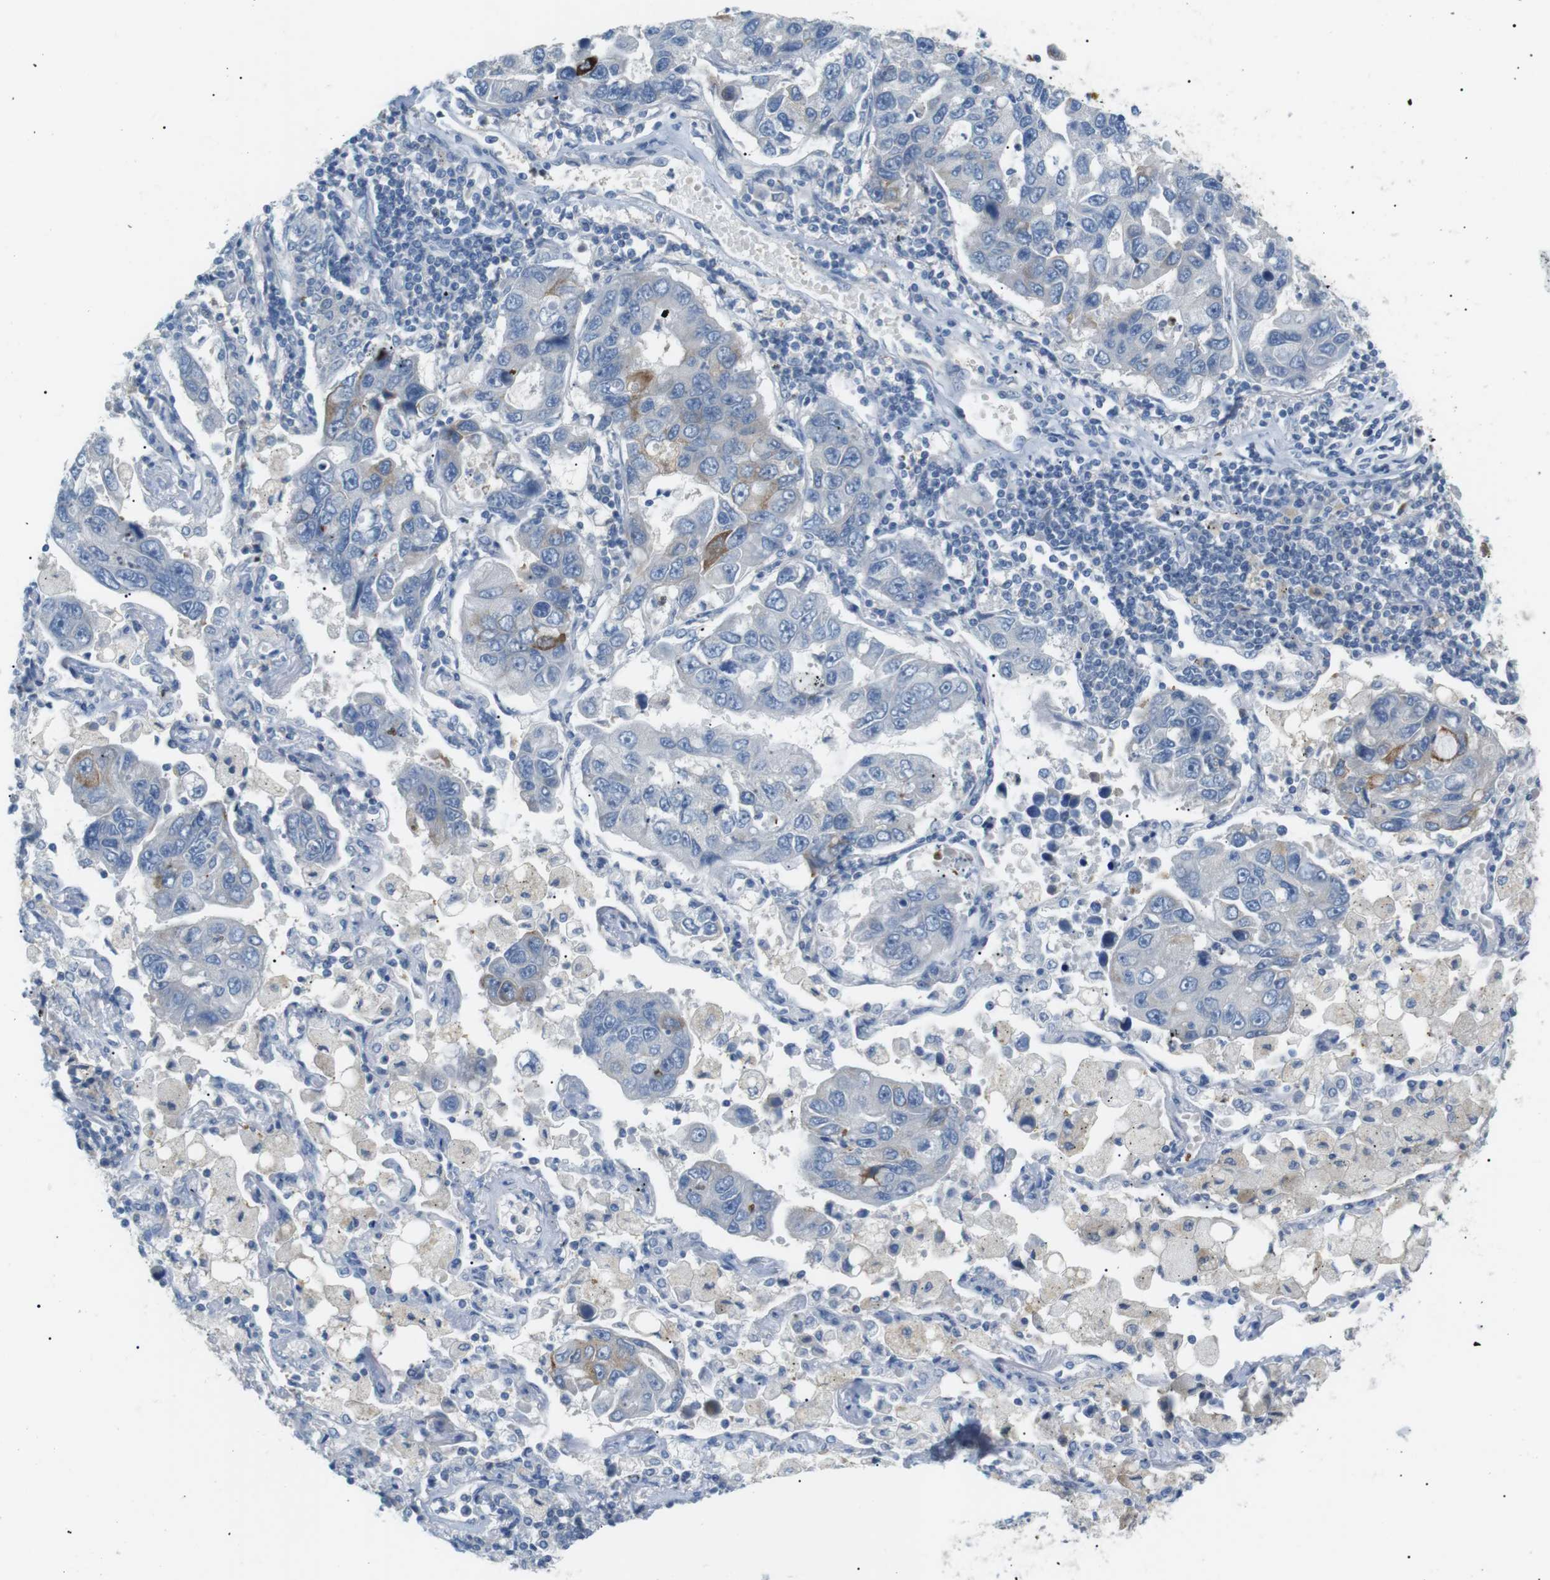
{"staining": {"intensity": "negative", "quantity": "none", "location": "none"}, "tissue": "lung cancer", "cell_type": "Tumor cells", "image_type": "cancer", "snomed": [{"axis": "morphology", "description": "Adenocarcinoma, NOS"}, {"axis": "topography", "description": "Lung"}], "caption": "DAB (3,3'-diaminobenzidine) immunohistochemical staining of human lung adenocarcinoma reveals no significant expression in tumor cells. (DAB immunohistochemistry with hematoxylin counter stain).", "gene": "CDH26", "patient": {"sex": "male", "age": 64}}